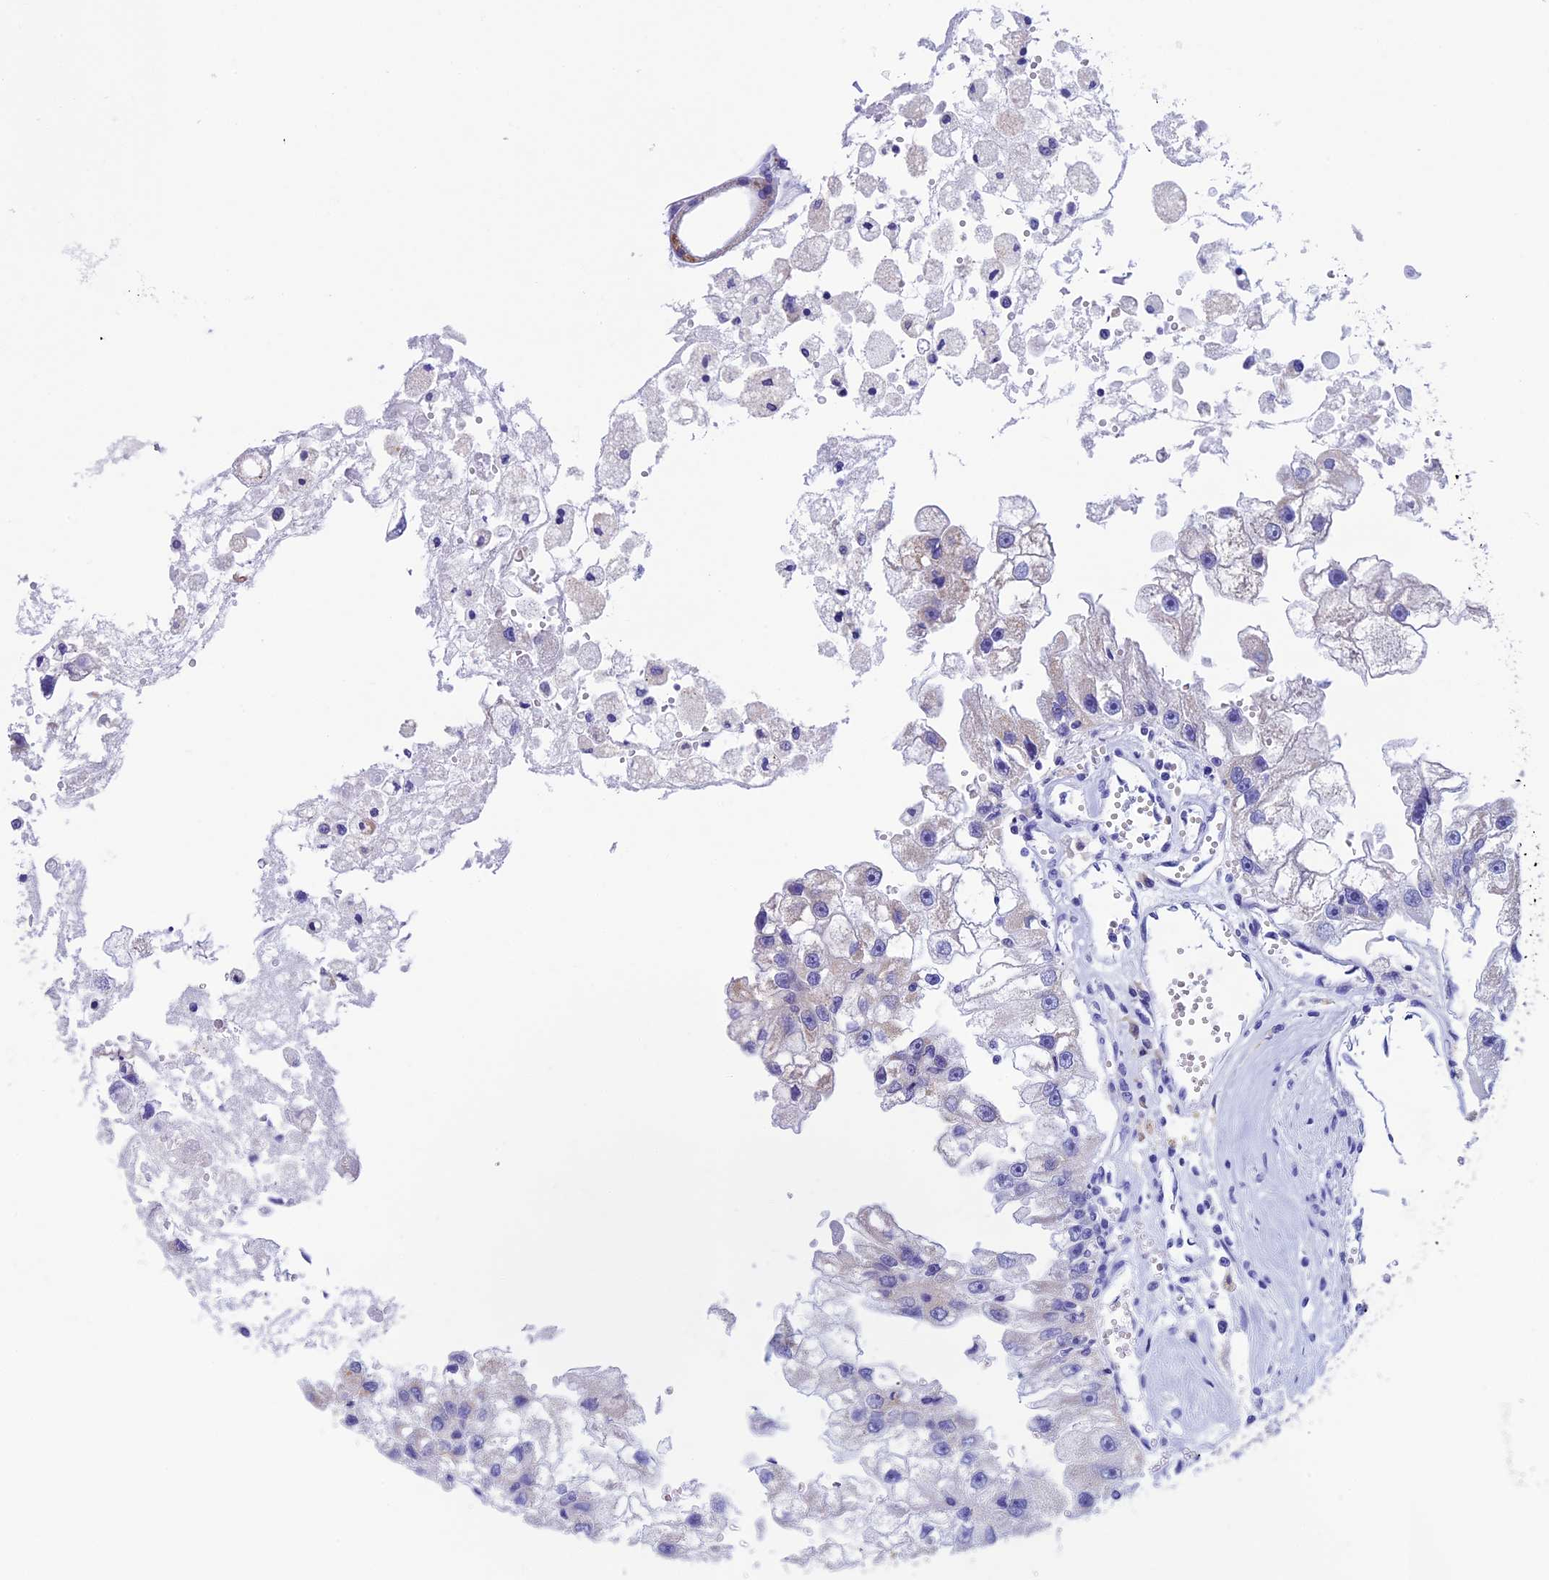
{"staining": {"intensity": "negative", "quantity": "none", "location": "none"}, "tissue": "renal cancer", "cell_type": "Tumor cells", "image_type": "cancer", "snomed": [{"axis": "morphology", "description": "Adenocarcinoma, NOS"}, {"axis": "topography", "description": "Kidney"}], "caption": "A high-resolution image shows immunohistochemistry (IHC) staining of renal cancer, which displays no significant expression in tumor cells.", "gene": "SLC8B1", "patient": {"sex": "male", "age": 63}}